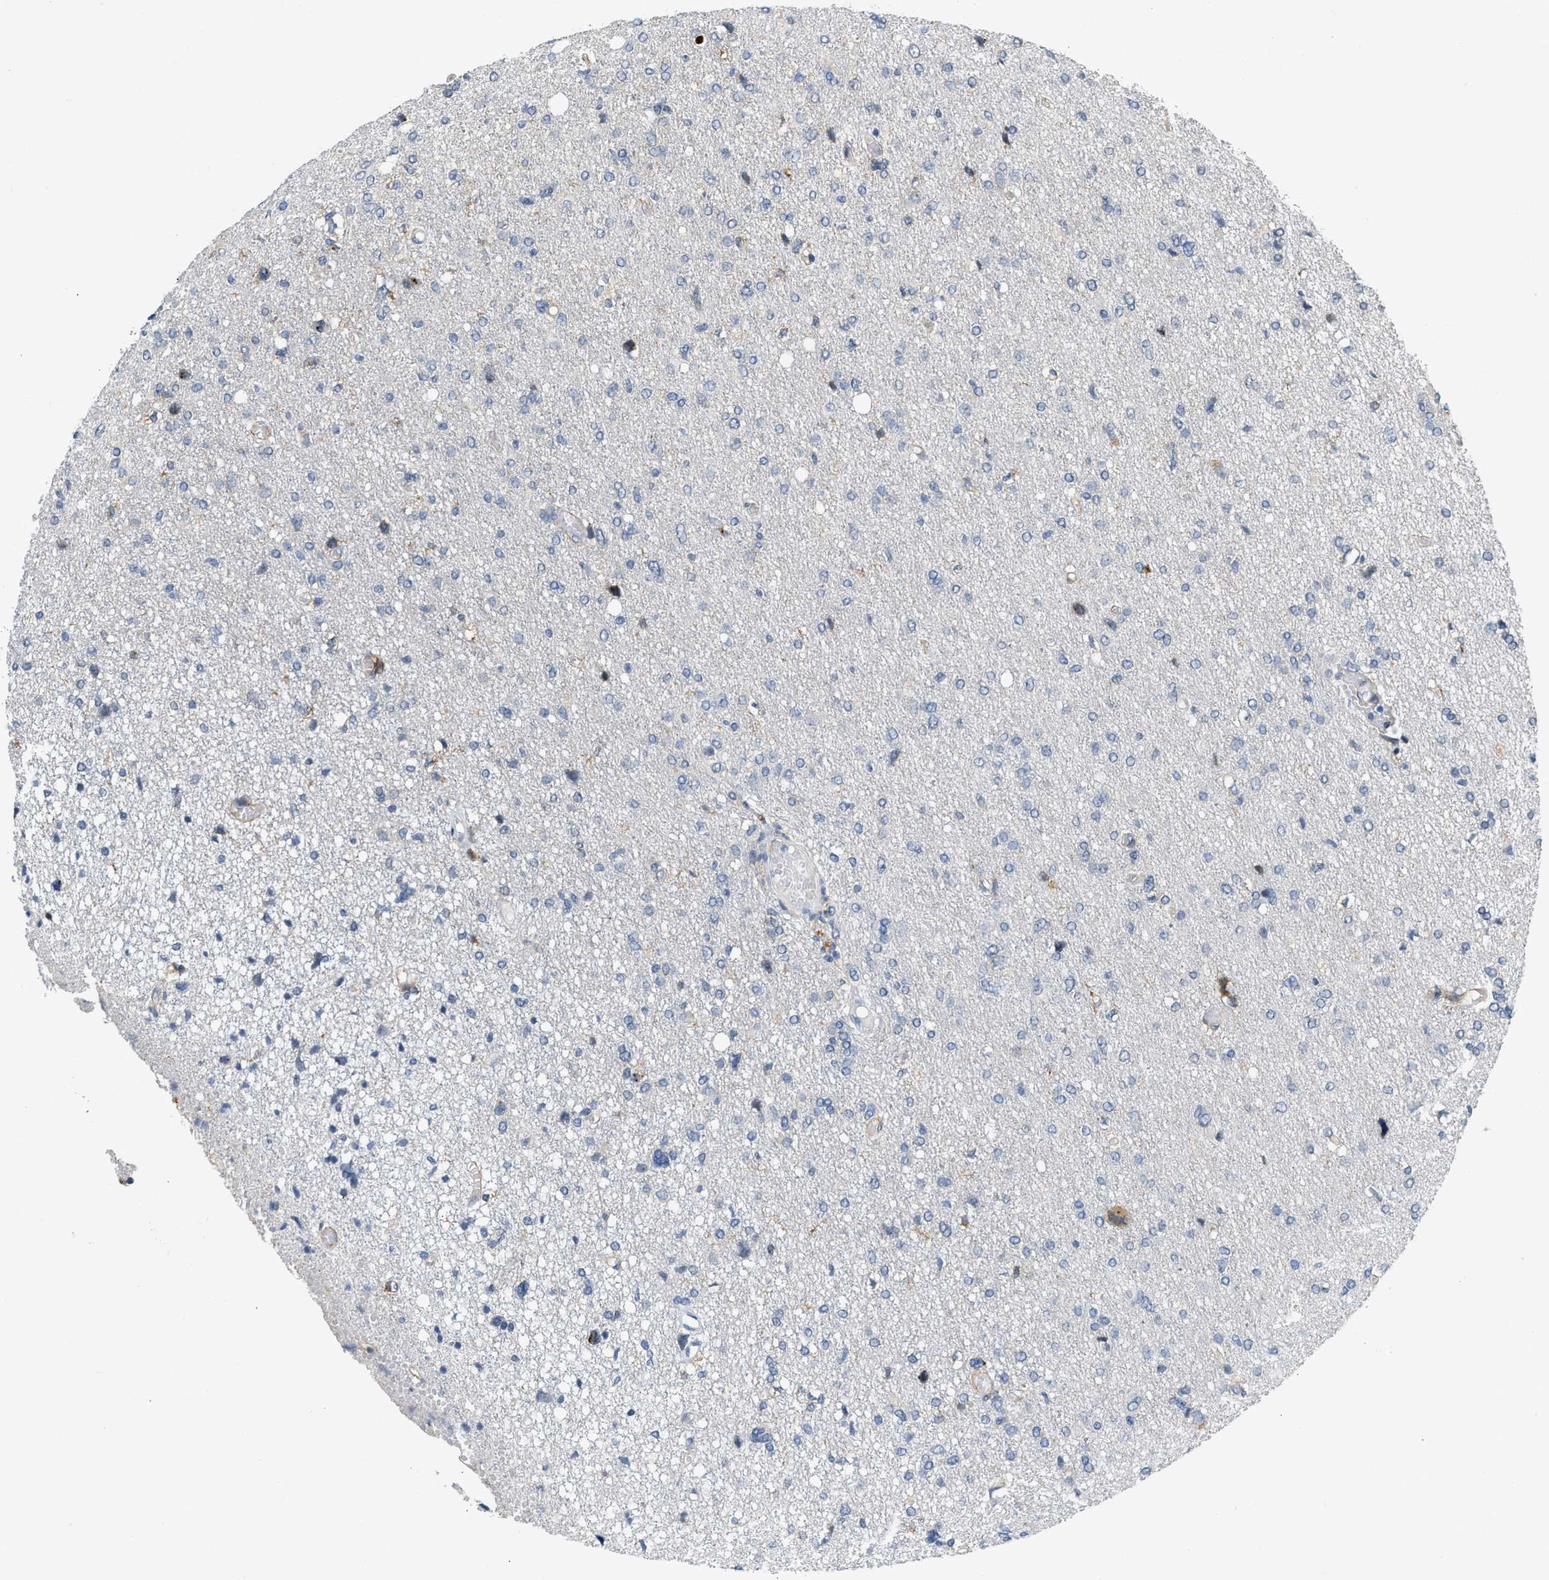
{"staining": {"intensity": "negative", "quantity": "none", "location": "none"}, "tissue": "glioma", "cell_type": "Tumor cells", "image_type": "cancer", "snomed": [{"axis": "morphology", "description": "Glioma, malignant, High grade"}, {"axis": "topography", "description": "Brain"}], "caption": "This image is of malignant high-grade glioma stained with immunohistochemistry (IHC) to label a protein in brown with the nuclei are counter-stained blue. There is no staining in tumor cells.", "gene": "PDGFRA", "patient": {"sex": "female", "age": 59}}